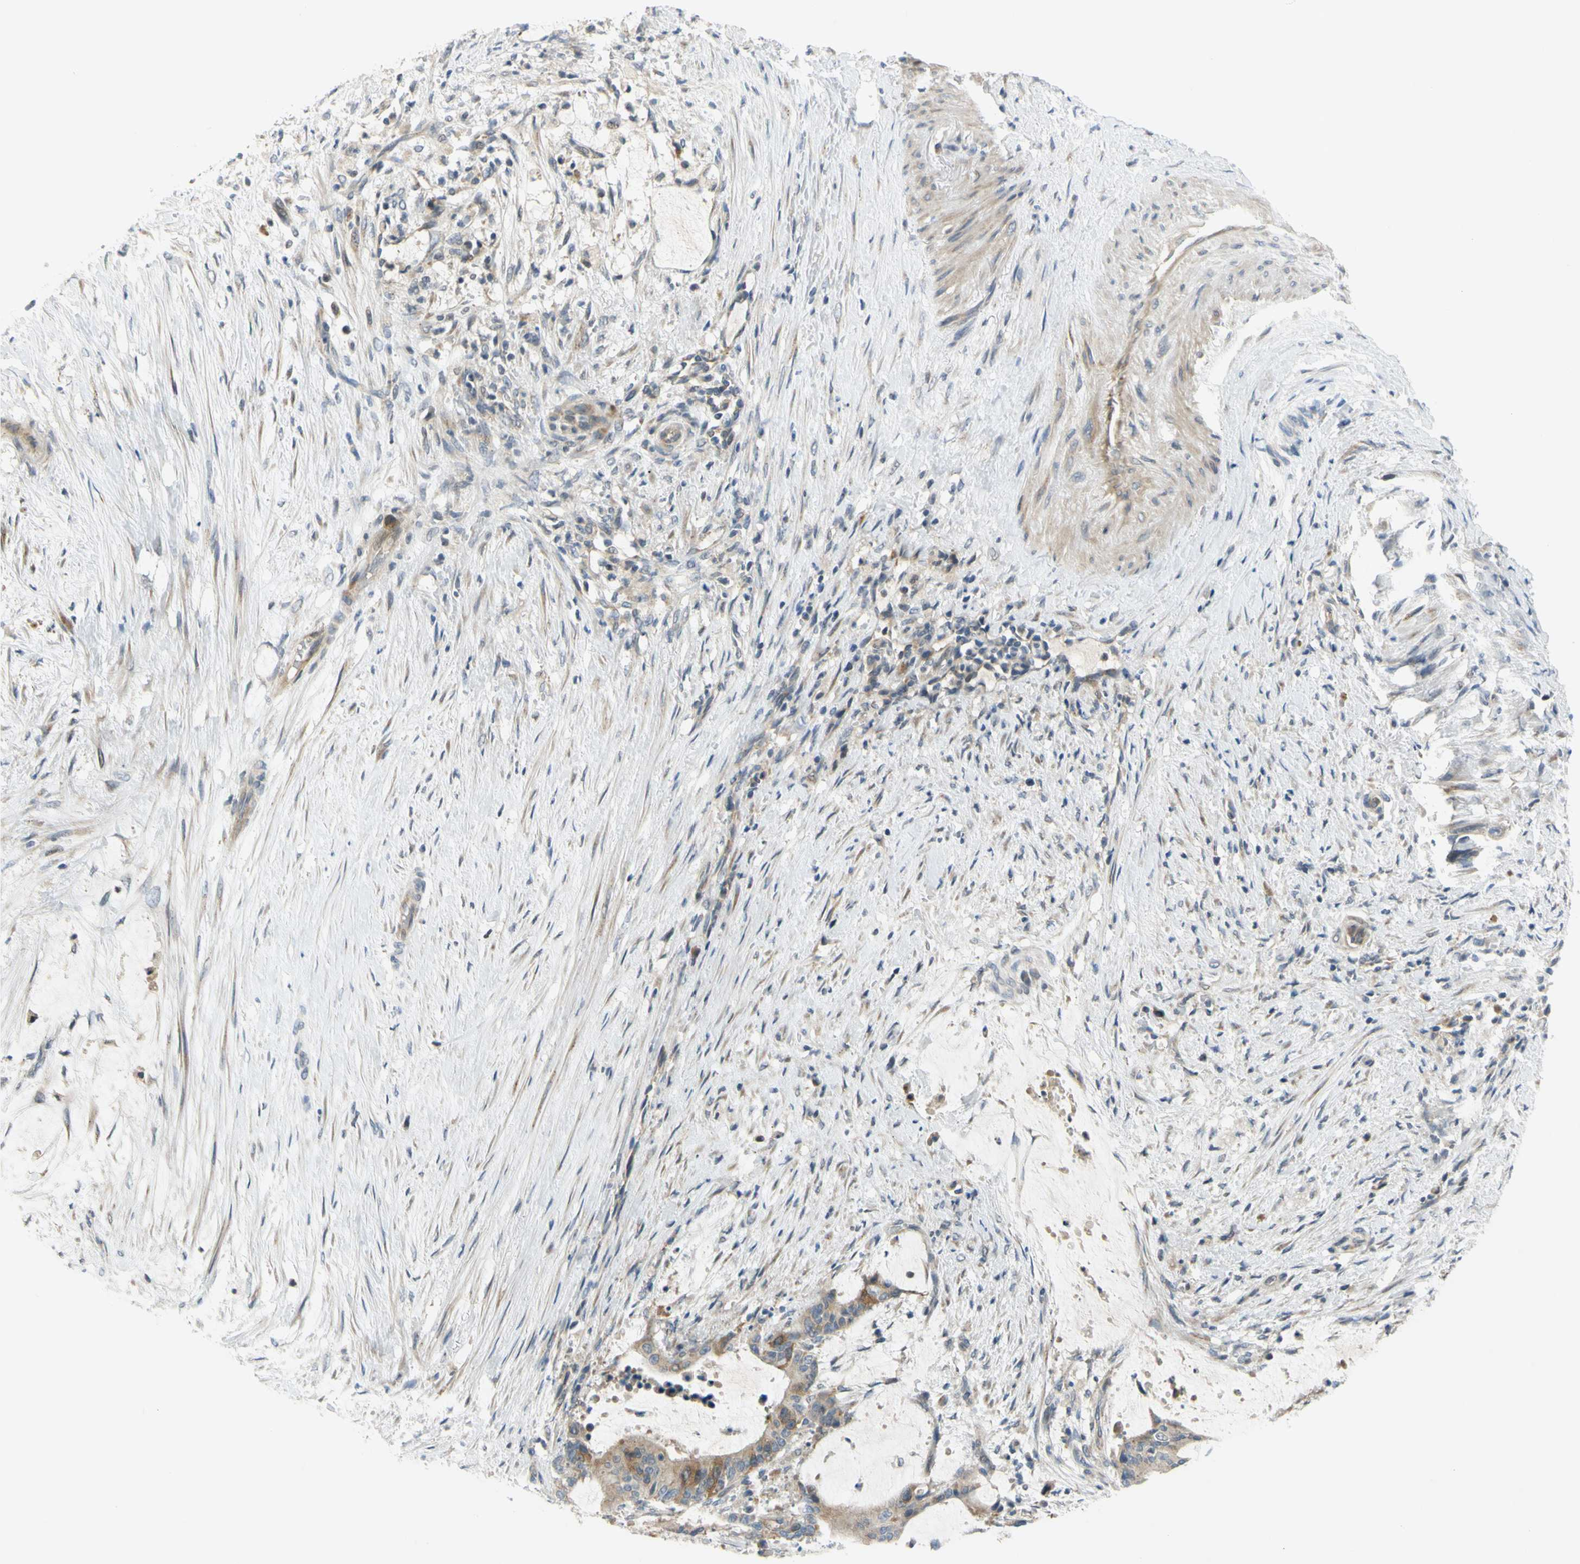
{"staining": {"intensity": "moderate", "quantity": ">75%", "location": "cytoplasmic/membranous"}, "tissue": "liver cancer", "cell_type": "Tumor cells", "image_type": "cancer", "snomed": [{"axis": "morphology", "description": "Cholangiocarcinoma"}, {"axis": "topography", "description": "Liver"}], "caption": "Immunohistochemistry of liver cancer exhibits medium levels of moderate cytoplasmic/membranous staining in about >75% of tumor cells. Nuclei are stained in blue.", "gene": "CCNB2", "patient": {"sex": "female", "age": 73}}